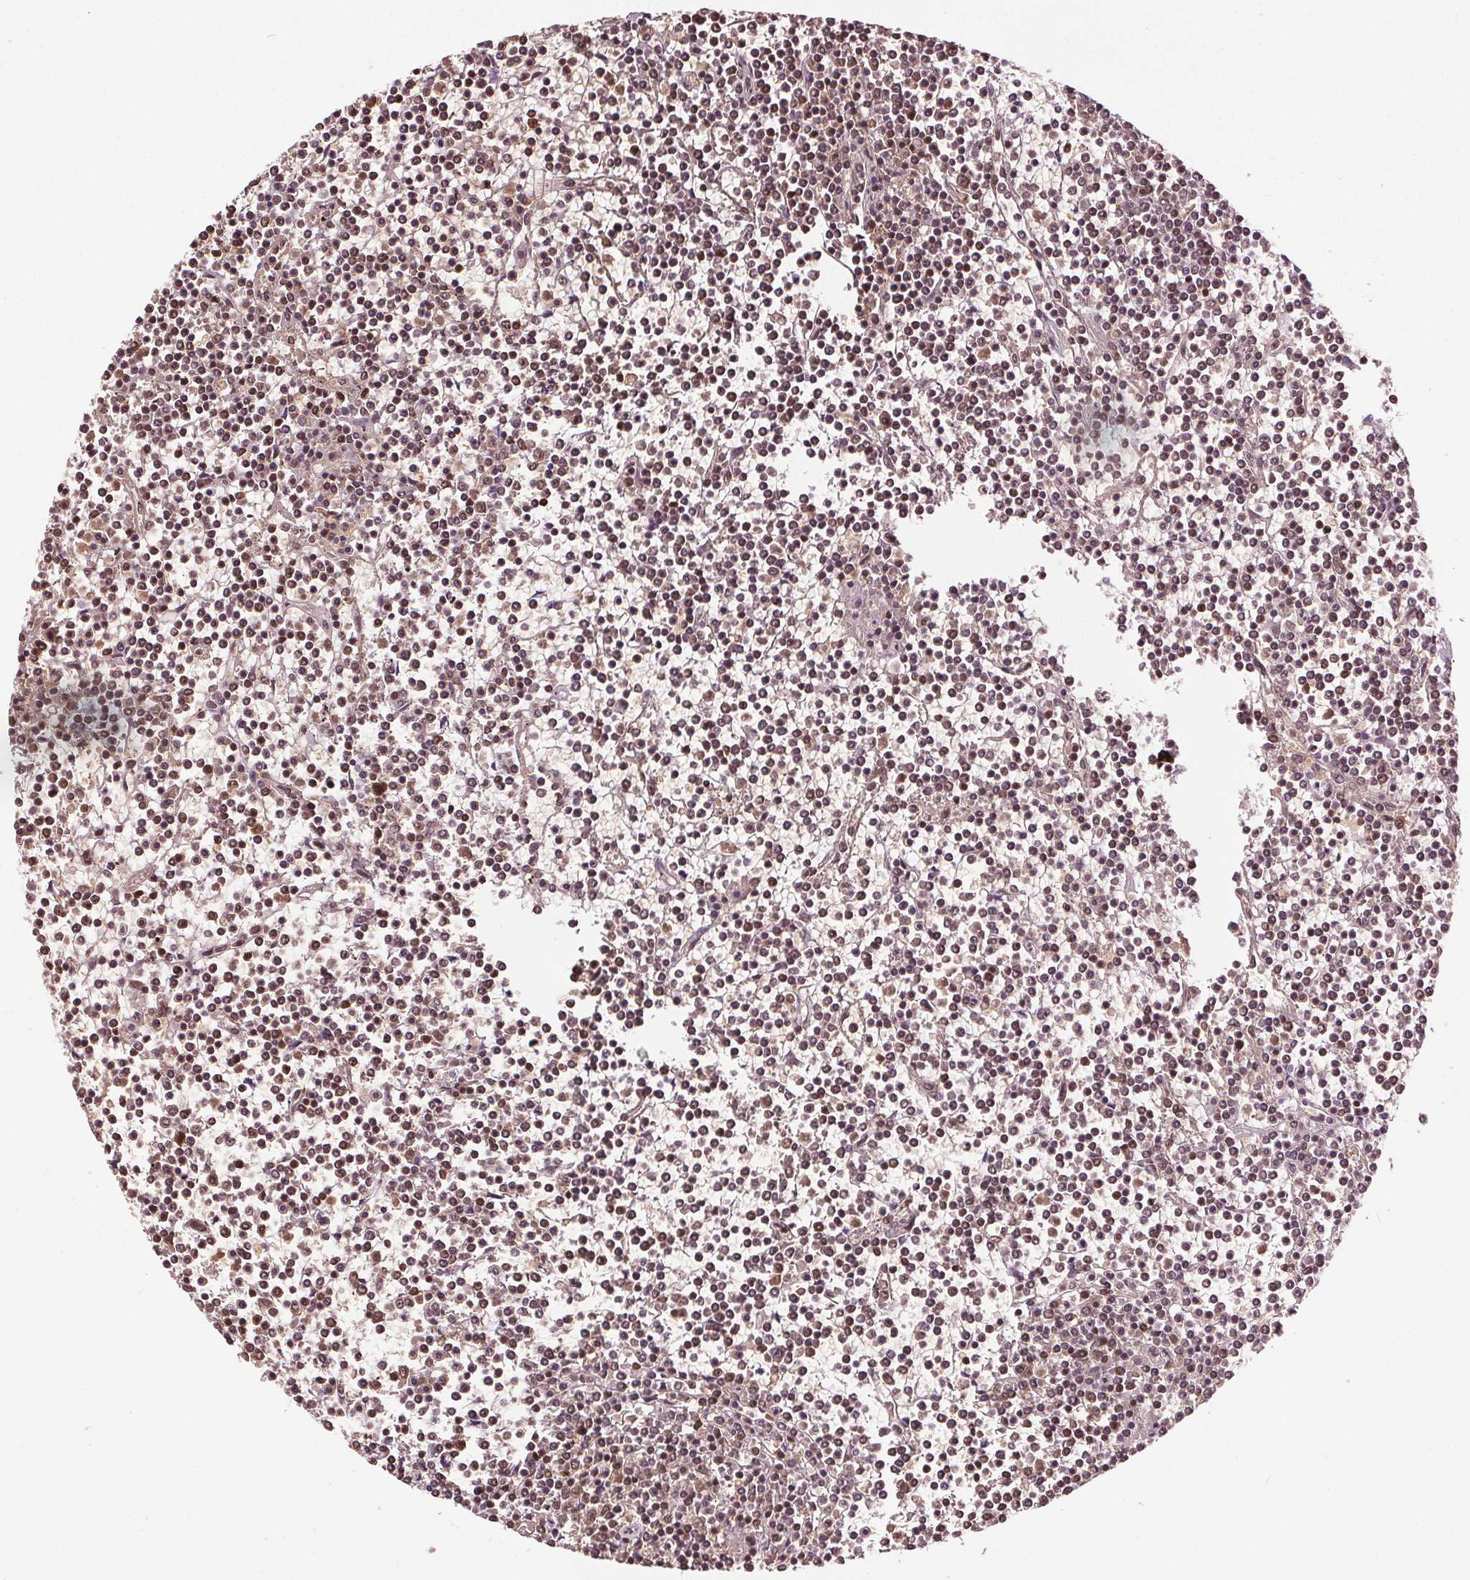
{"staining": {"intensity": "moderate", "quantity": ">75%", "location": "nuclear"}, "tissue": "lymphoma", "cell_type": "Tumor cells", "image_type": "cancer", "snomed": [{"axis": "morphology", "description": "Malignant lymphoma, non-Hodgkin's type, Low grade"}, {"axis": "topography", "description": "Spleen"}], "caption": "A micrograph showing moderate nuclear positivity in approximately >75% of tumor cells in lymphoma, as visualized by brown immunohistochemical staining.", "gene": "IWS1", "patient": {"sex": "female", "age": 19}}